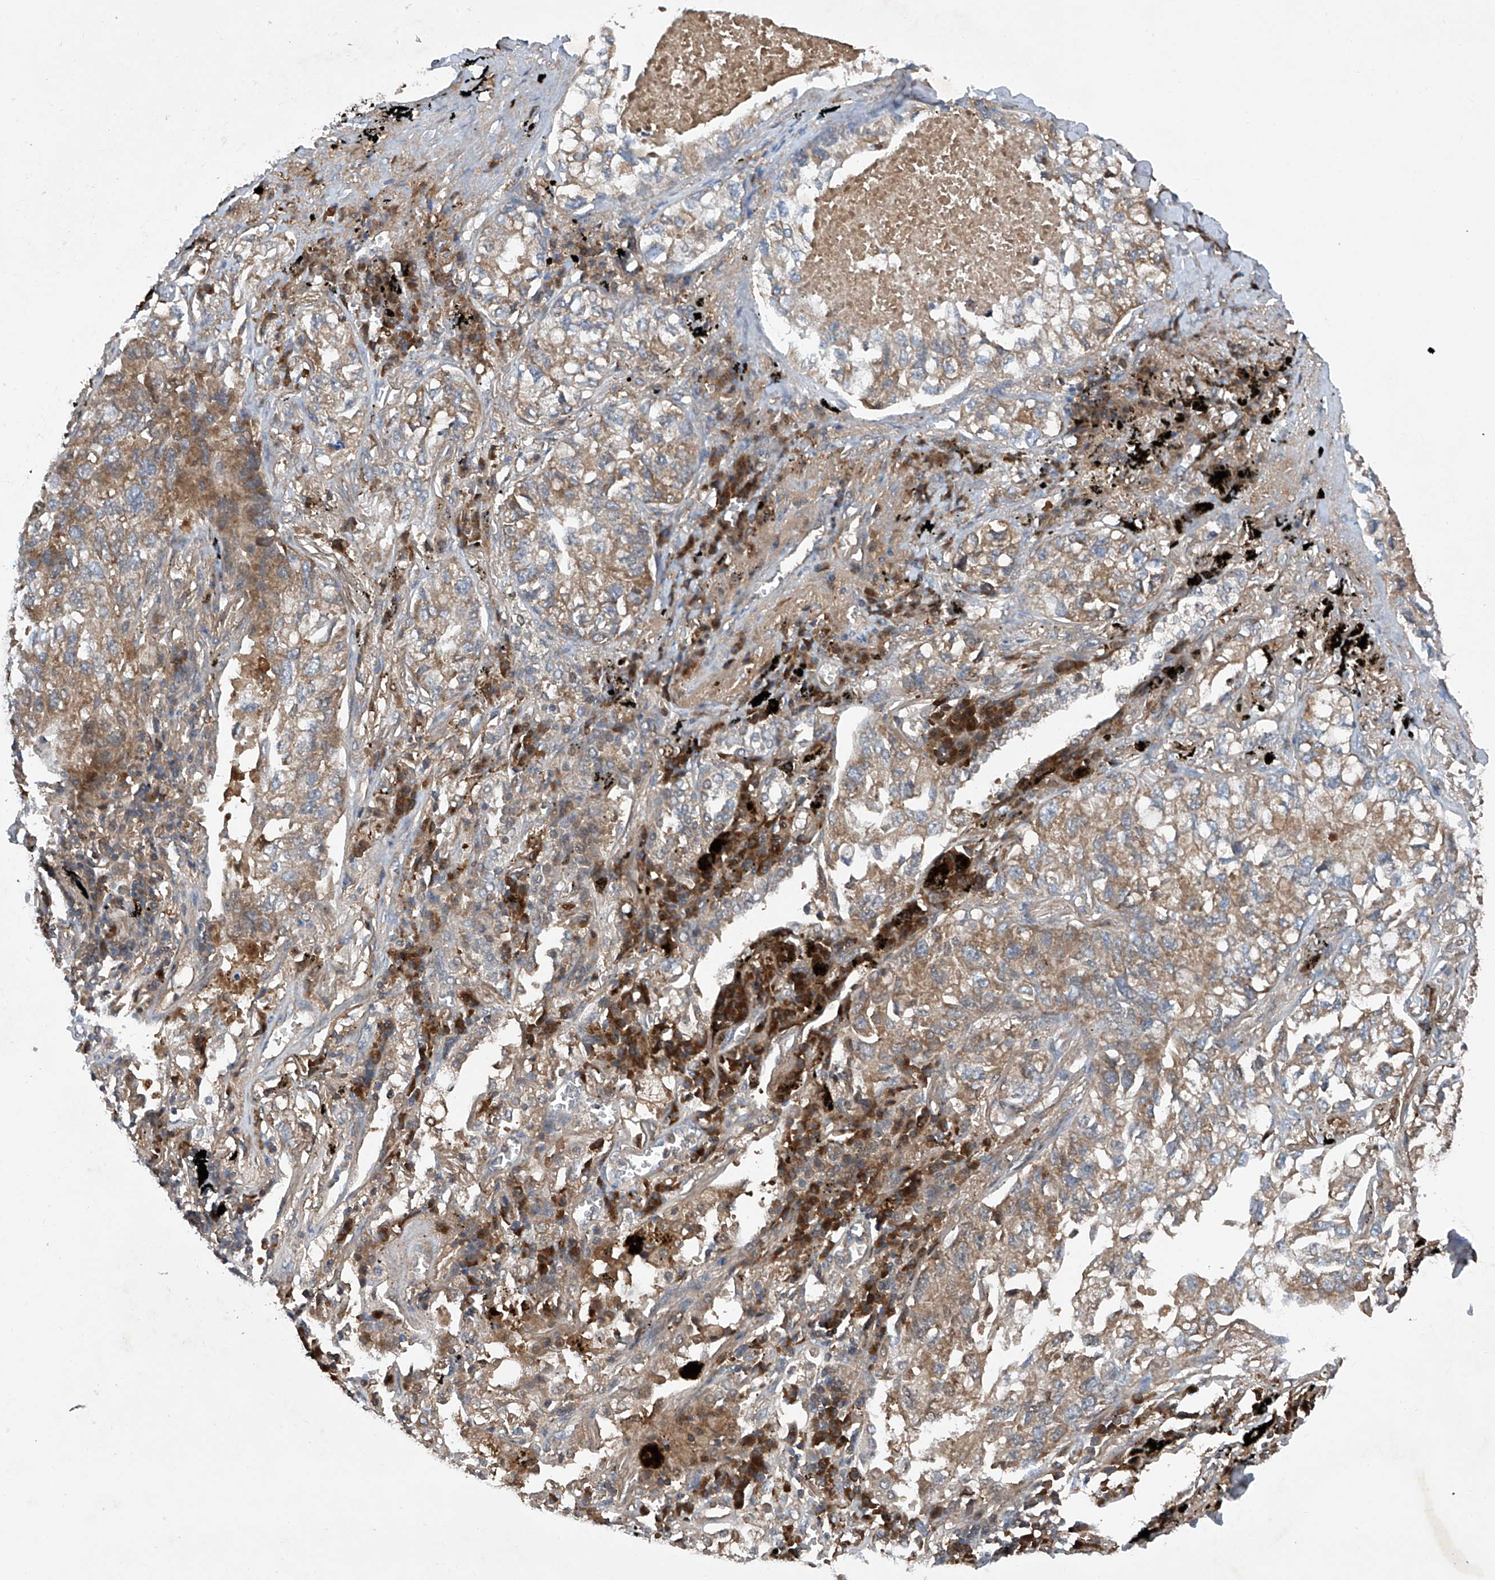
{"staining": {"intensity": "moderate", "quantity": "25%-75%", "location": "cytoplasmic/membranous"}, "tissue": "lung cancer", "cell_type": "Tumor cells", "image_type": "cancer", "snomed": [{"axis": "morphology", "description": "Adenocarcinoma, NOS"}, {"axis": "topography", "description": "Lung"}], "caption": "DAB immunohistochemical staining of lung cancer (adenocarcinoma) exhibits moderate cytoplasmic/membranous protein staining in about 25%-75% of tumor cells.", "gene": "ASCC3", "patient": {"sex": "male", "age": 65}}